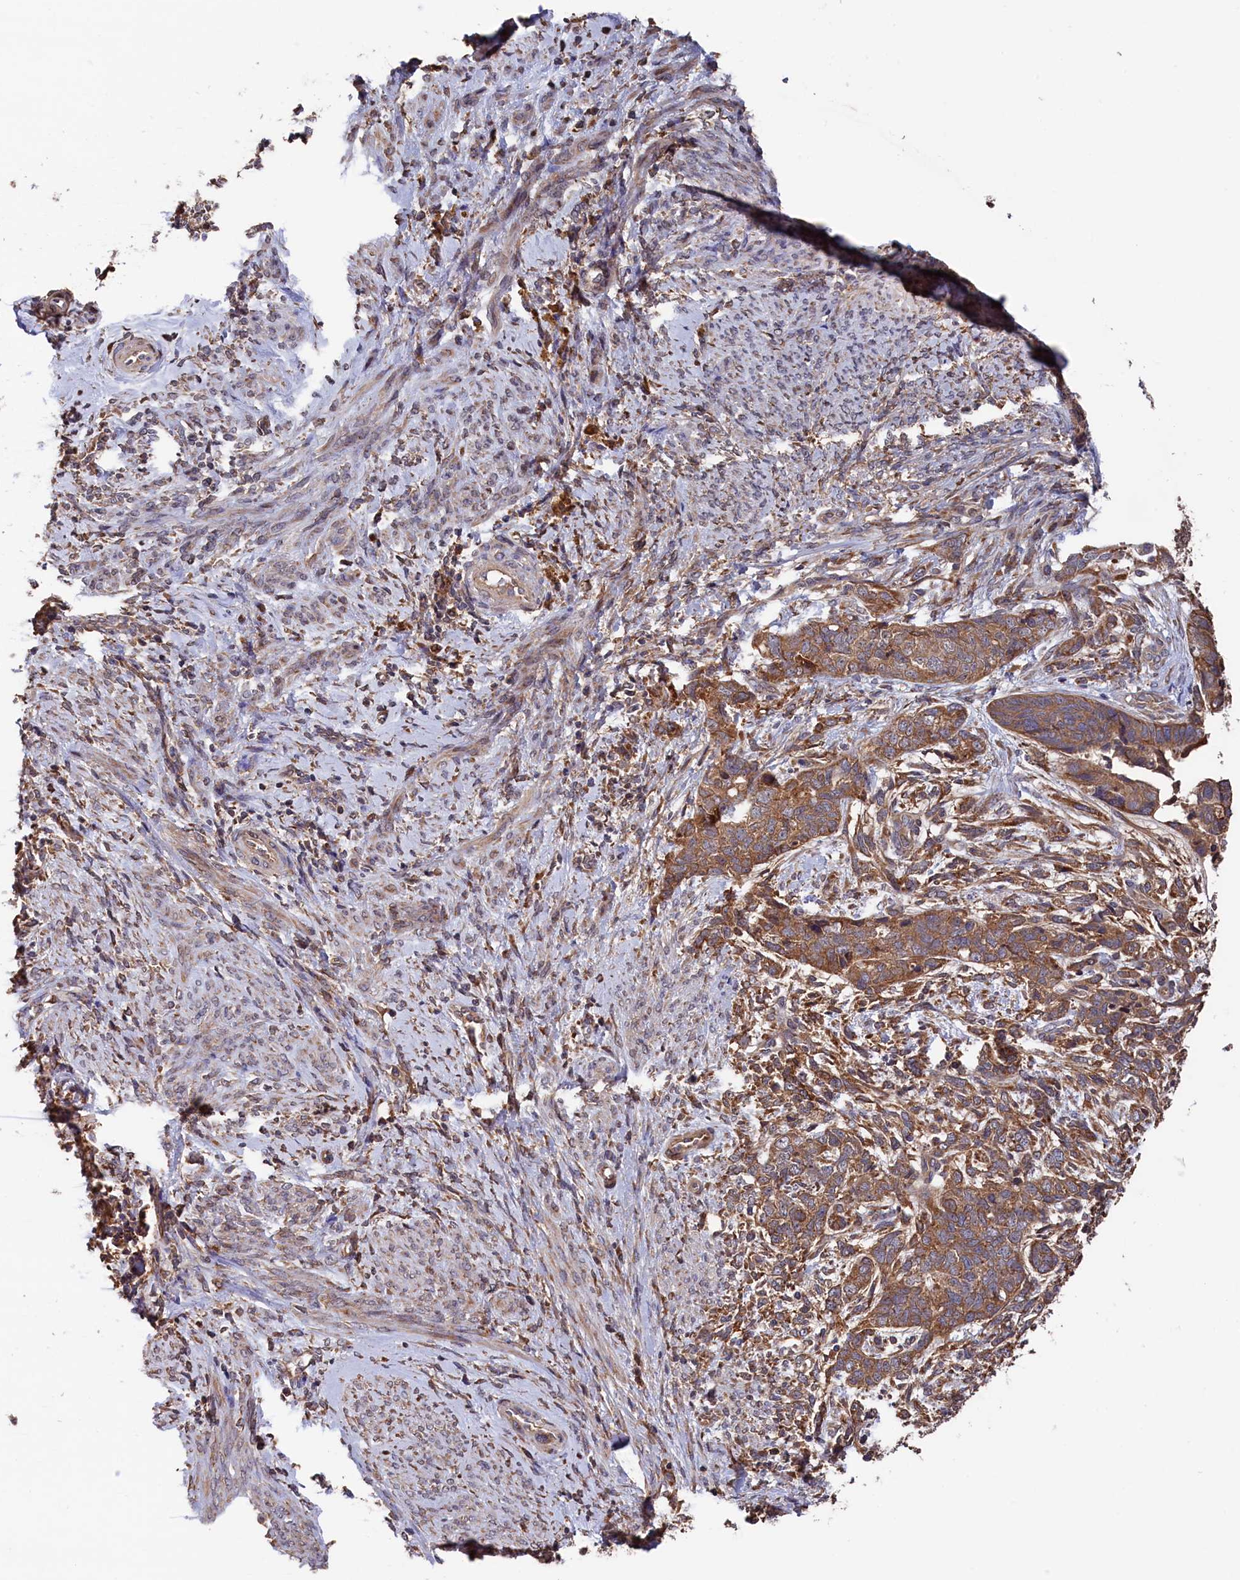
{"staining": {"intensity": "moderate", "quantity": ">75%", "location": "cytoplasmic/membranous"}, "tissue": "cervical cancer", "cell_type": "Tumor cells", "image_type": "cancer", "snomed": [{"axis": "morphology", "description": "Squamous cell carcinoma, NOS"}, {"axis": "topography", "description": "Cervix"}], "caption": "DAB immunohistochemical staining of human cervical squamous cell carcinoma shows moderate cytoplasmic/membranous protein expression in about >75% of tumor cells.", "gene": "SLC12A4", "patient": {"sex": "female", "age": 63}}